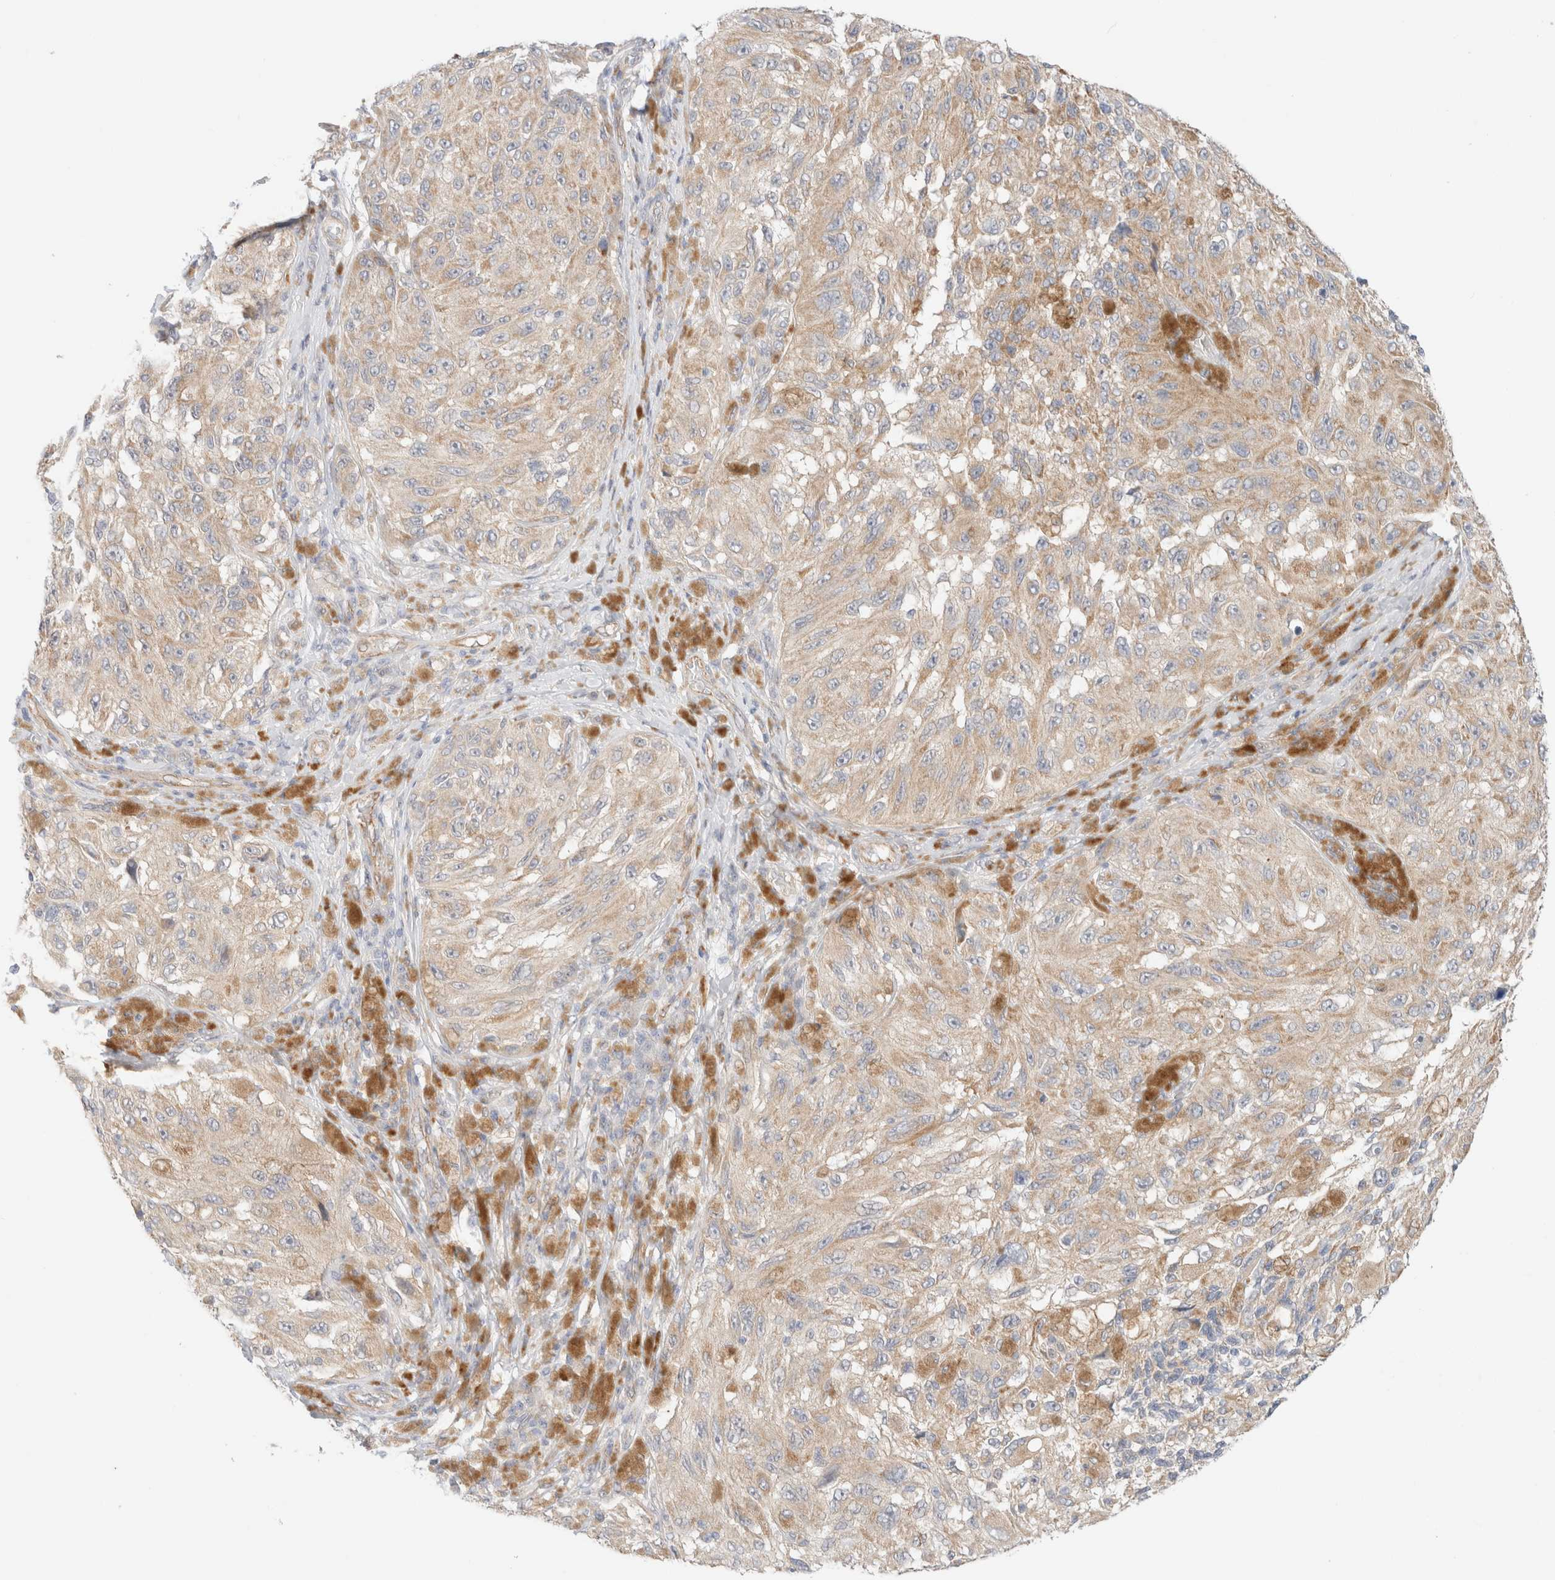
{"staining": {"intensity": "weak", "quantity": "25%-75%", "location": "cytoplasmic/membranous"}, "tissue": "melanoma", "cell_type": "Tumor cells", "image_type": "cancer", "snomed": [{"axis": "morphology", "description": "Malignant melanoma, NOS"}, {"axis": "topography", "description": "Skin"}], "caption": "A low amount of weak cytoplasmic/membranous positivity is appreciated in approximately 25%-75% of tumor cells in melanoma tissue.", "gene": "UNC13B", "patient": {"sex": "female", "age": 73}}